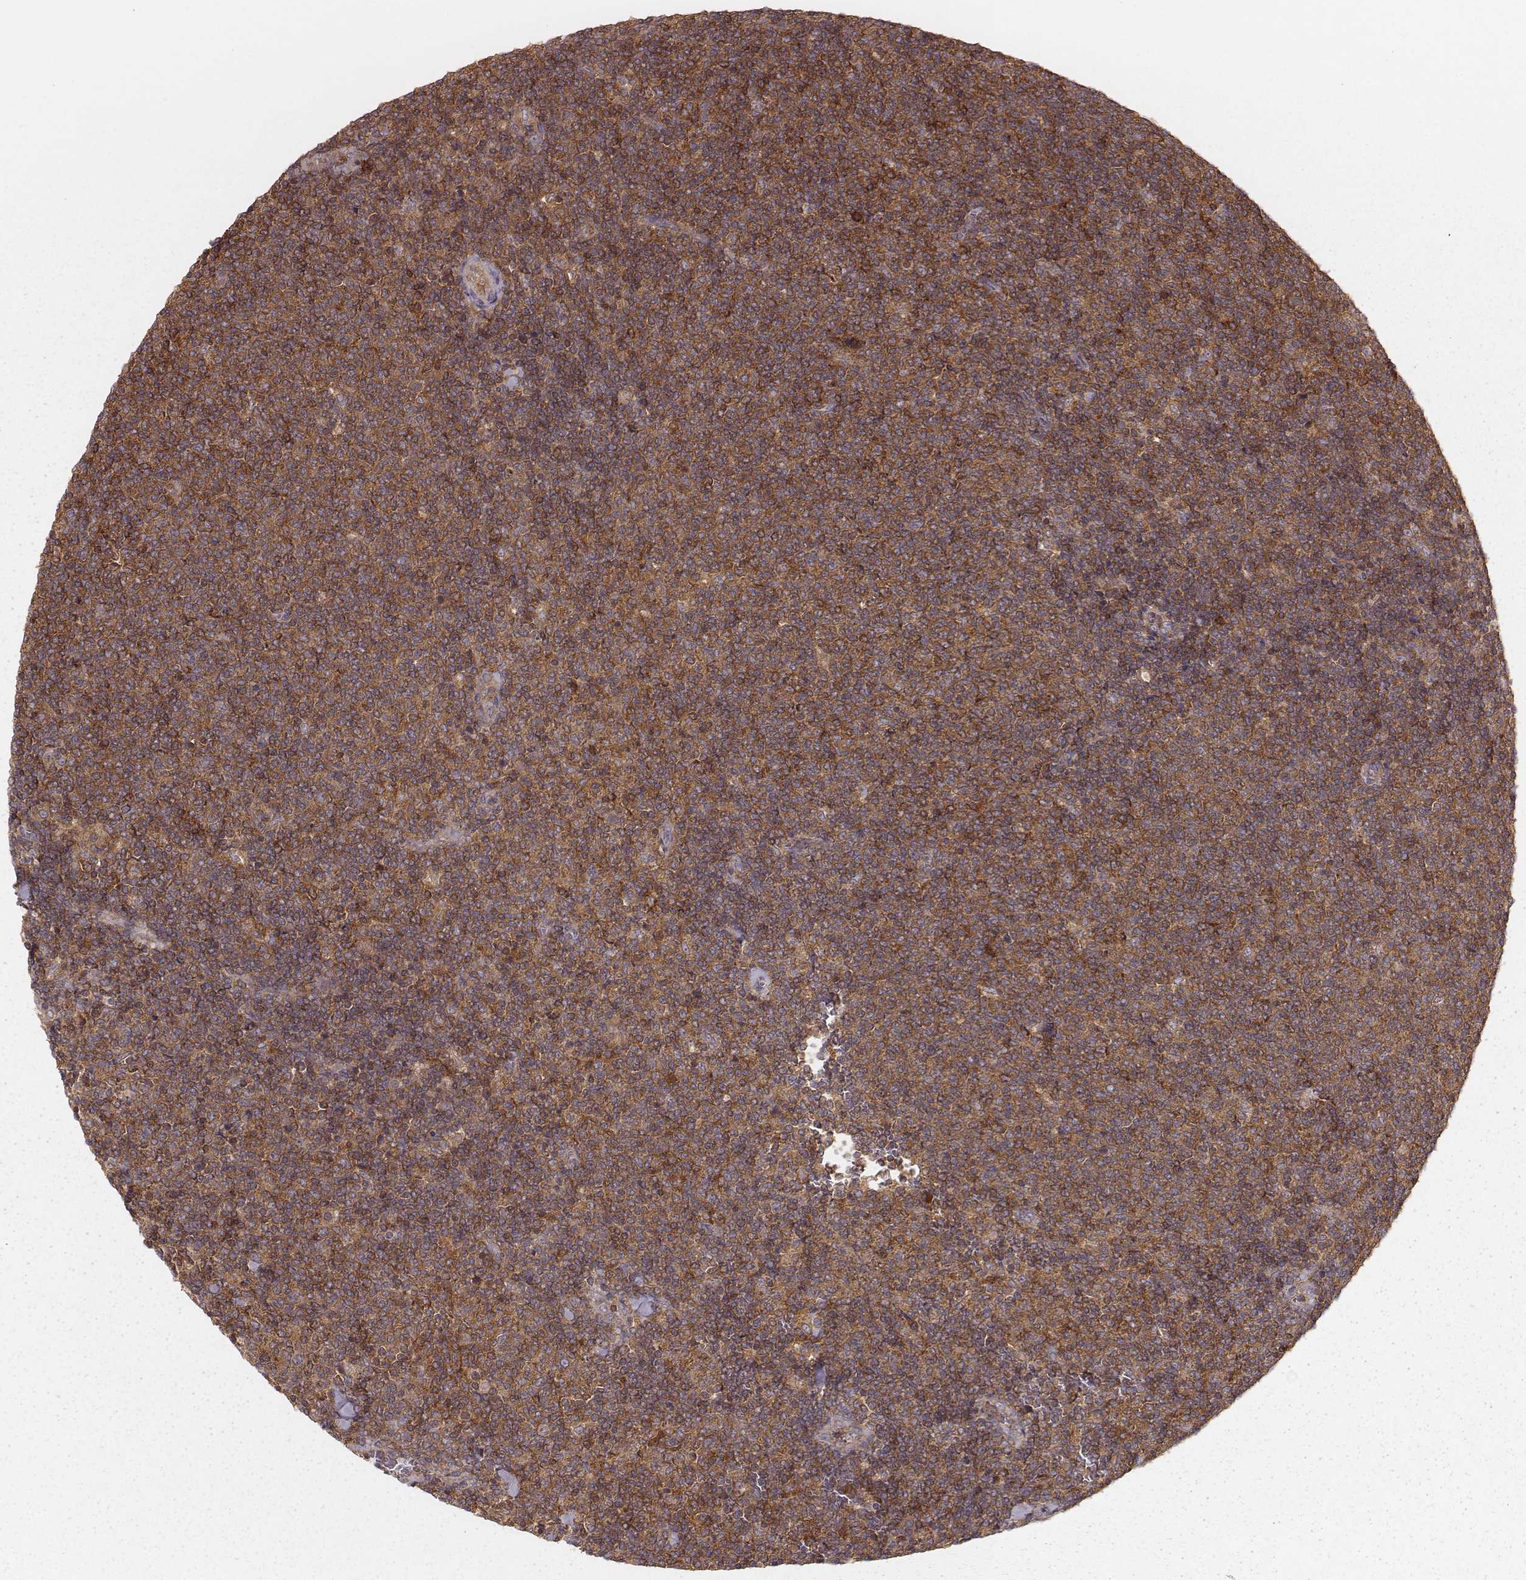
{"staining": {"intensity": "strong", "quantity": ">75%", "location": "cytoplasmic/membranous"}, "tissue": "lymphoma", "cell_type": "Tumor cells", "image_type": "cancer", "snomed": [{"axis": "morphology", "description": "Malignant lymphoma, non-Hodgkin's type, Low grade"}, {"axis": "topography", "description": "Lymph node"}], "caption": "Human malignant lymphoma, non-Hodgkin's type (low-grade) stained with a protein marker demonstrates strong staining in tumor cells.", "gene": "CARS1", "patient": {"sex": "male", "age": 52}}